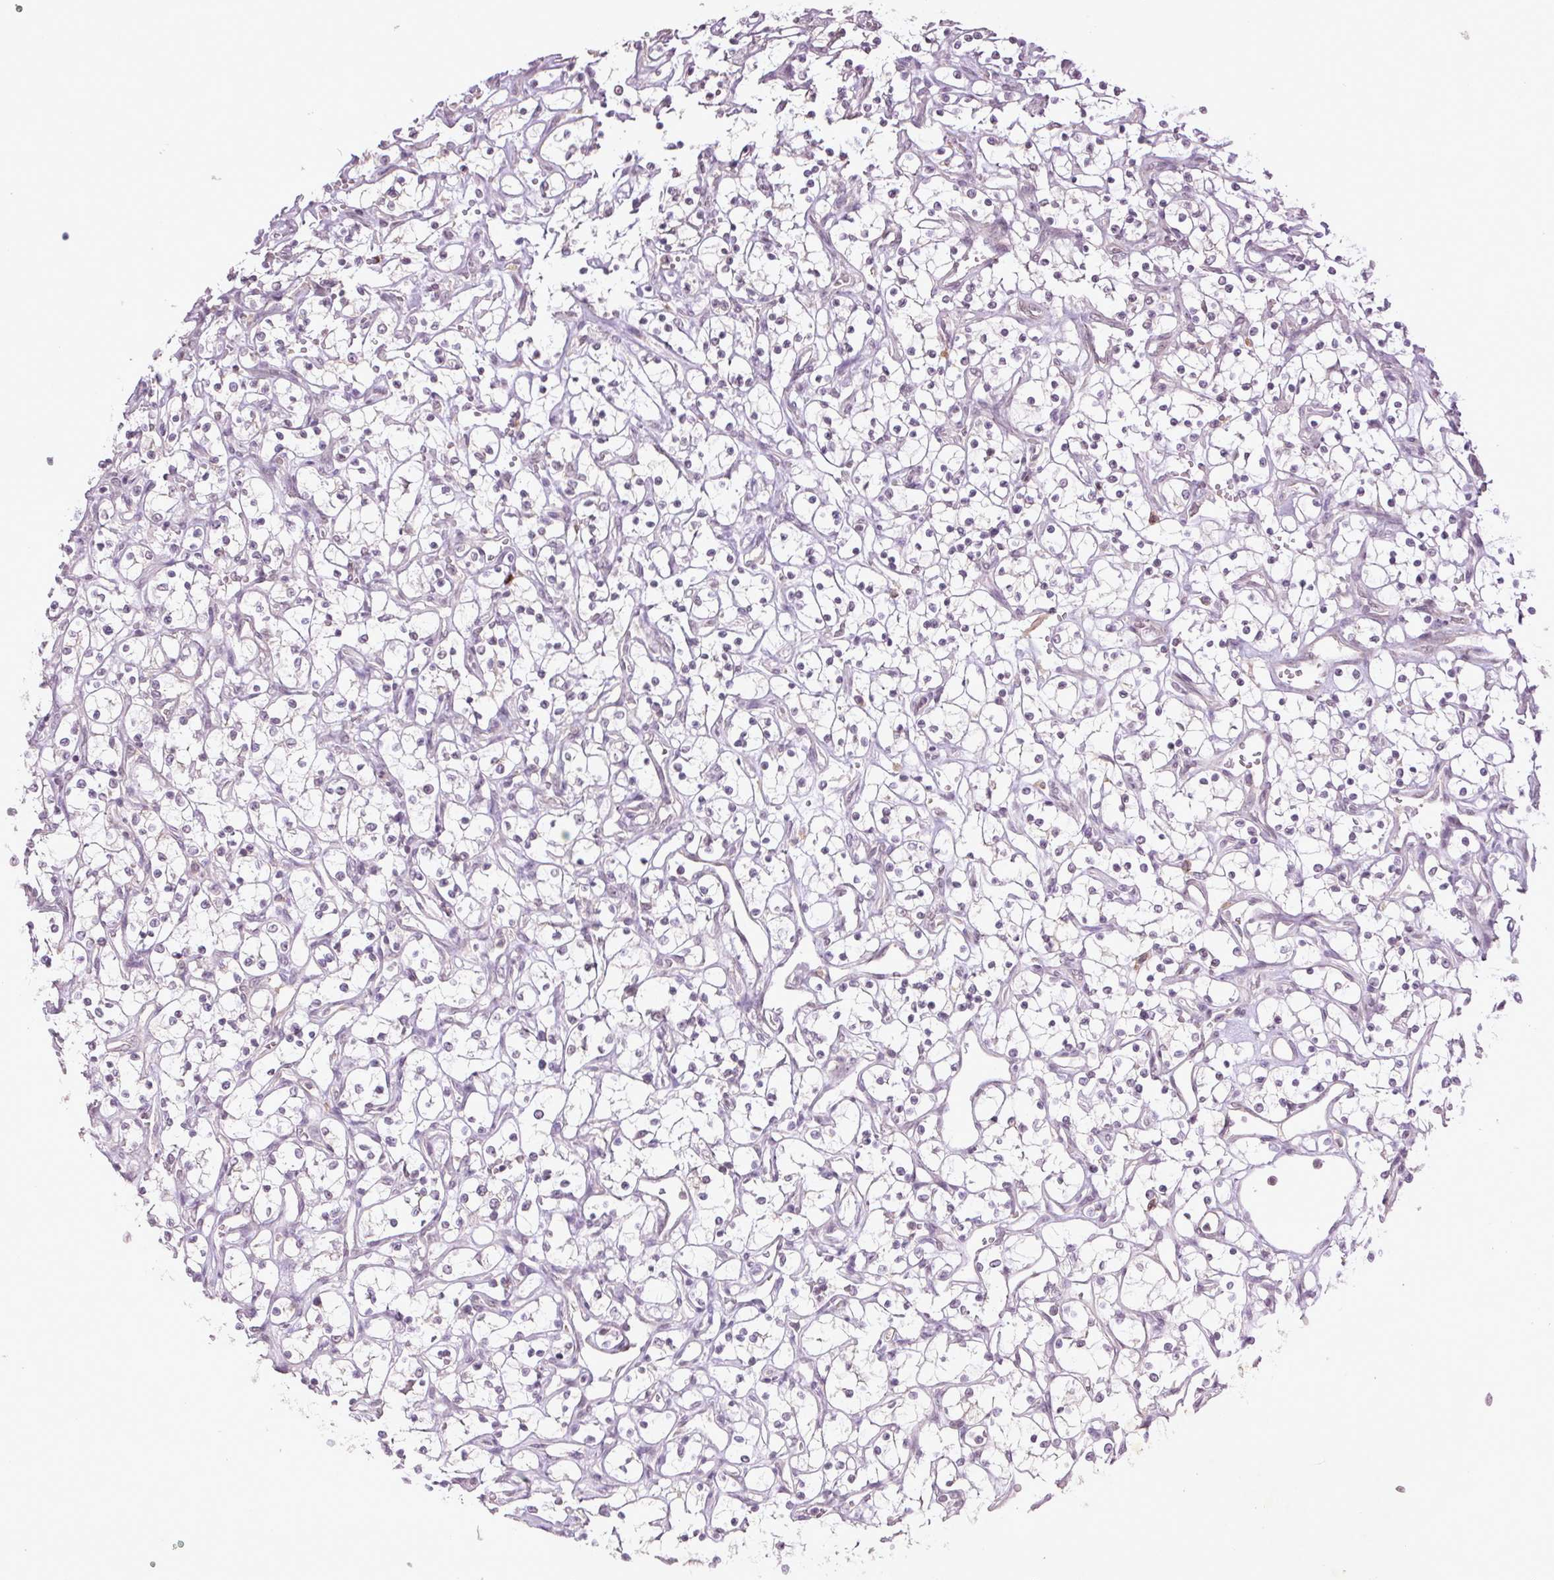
{"staining": {"intensity": "negative", "quantity": "none", "location": "none"}, "tissue": "renal cancer", "cell_type": "Tumor cells", "image_type": "cancer", "snomed": [{"axis": "morphology", "description": "Adenocarcinoma, NOS"}, {"axis": "topography", "description": "Kidney"}], "caption": "There is no significant positivity in tumor cells of renal cancer.", "gene": "FAM168B", "patient": {"sex": "female", "age": 69}}